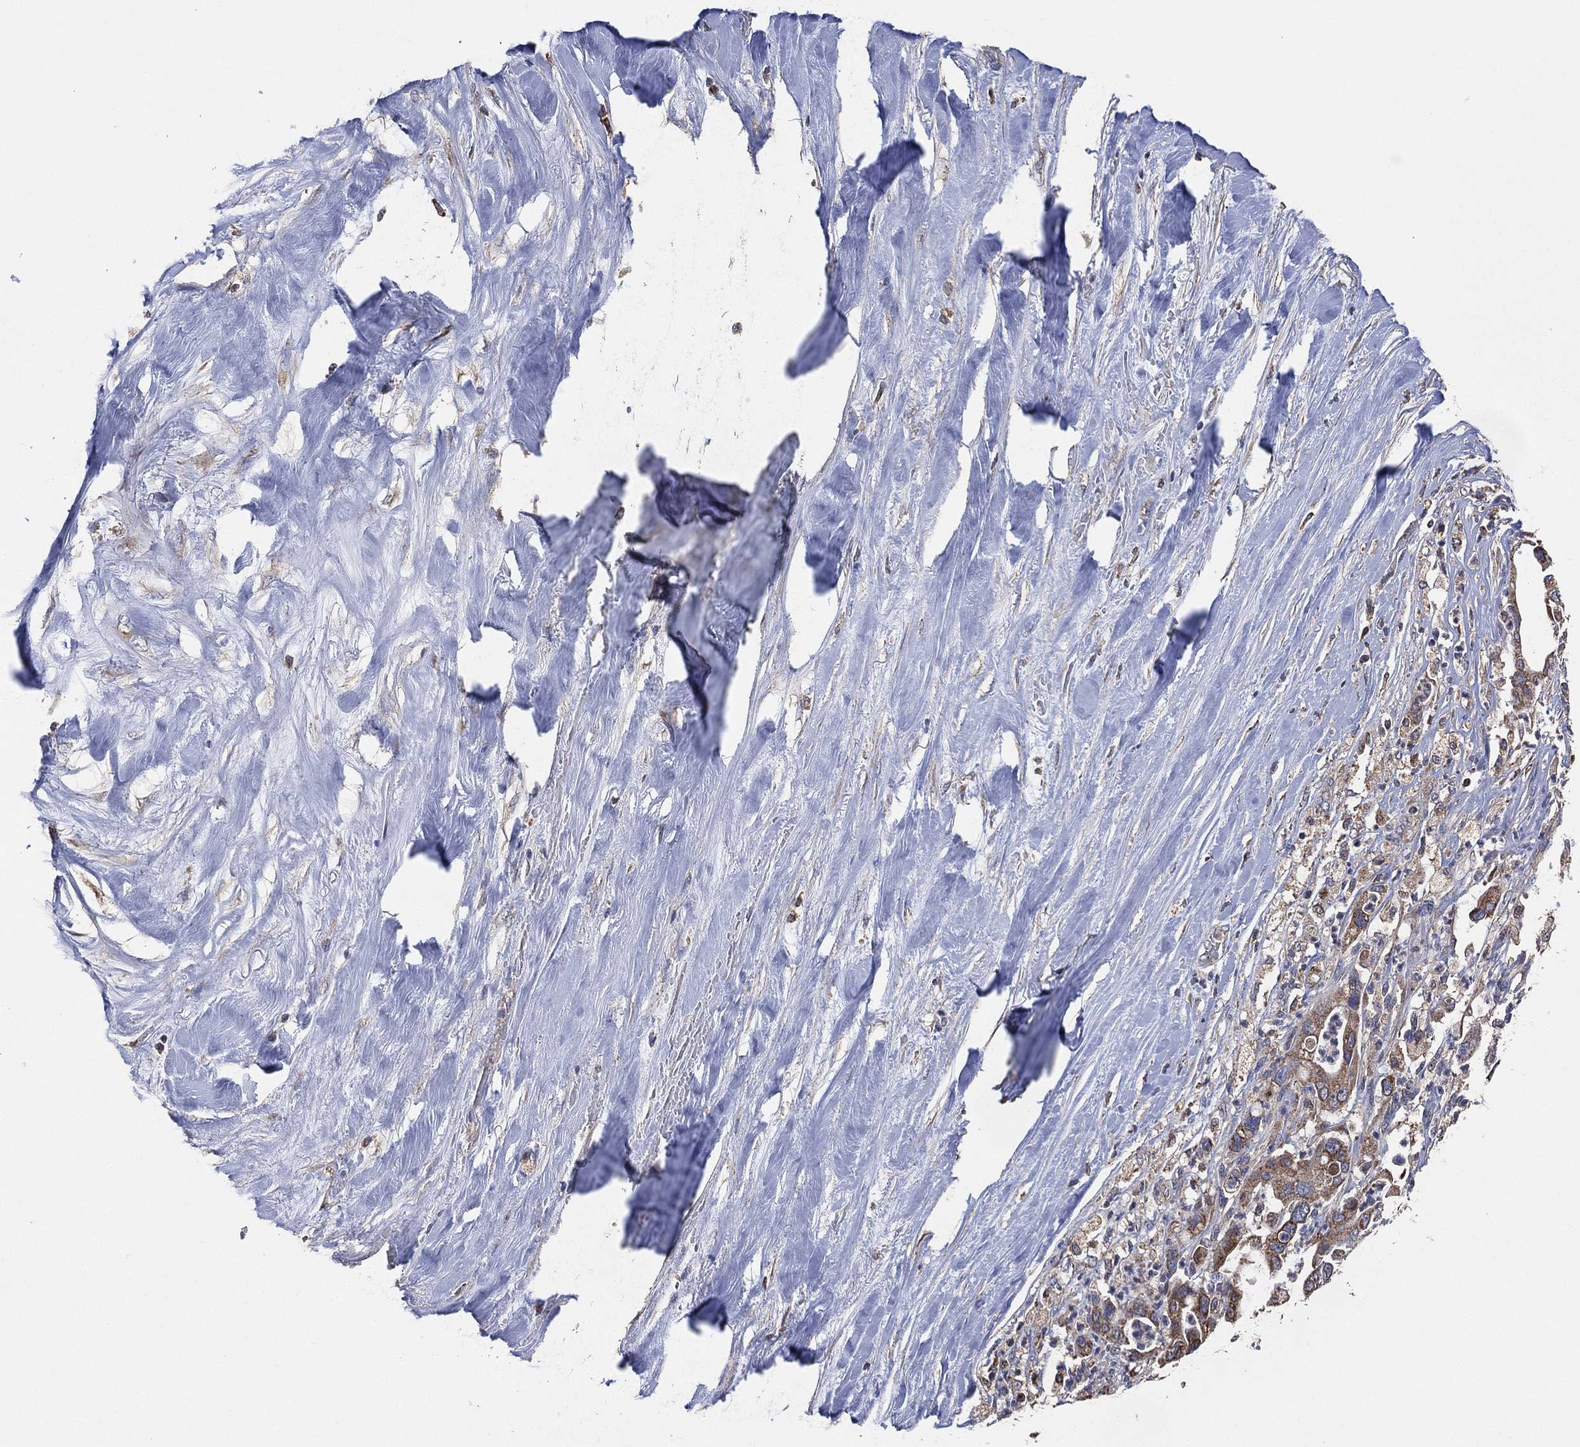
{"staining": {"intensity": "weak", "quantity": "25%-75%", "location": "cytoplasmic/membranous"}, "tissue": "liver cancer", "cell_type": "Tumor cells", "image_type": "cancer", "snomed": [{"axis": "morphology", "description": "Cholangiocarcinoma"}, {"axis": "topography", "description": "Liver"}], "caption": "Human liver cancer (cholangiocarcinoma) stained with a brown dye reveals weak cytoplasmic/membranous positive positivity in about 25%-75% of tumor cells.", "gene": "LIMD1", "patient": {"sex": "female", "age": 54}}